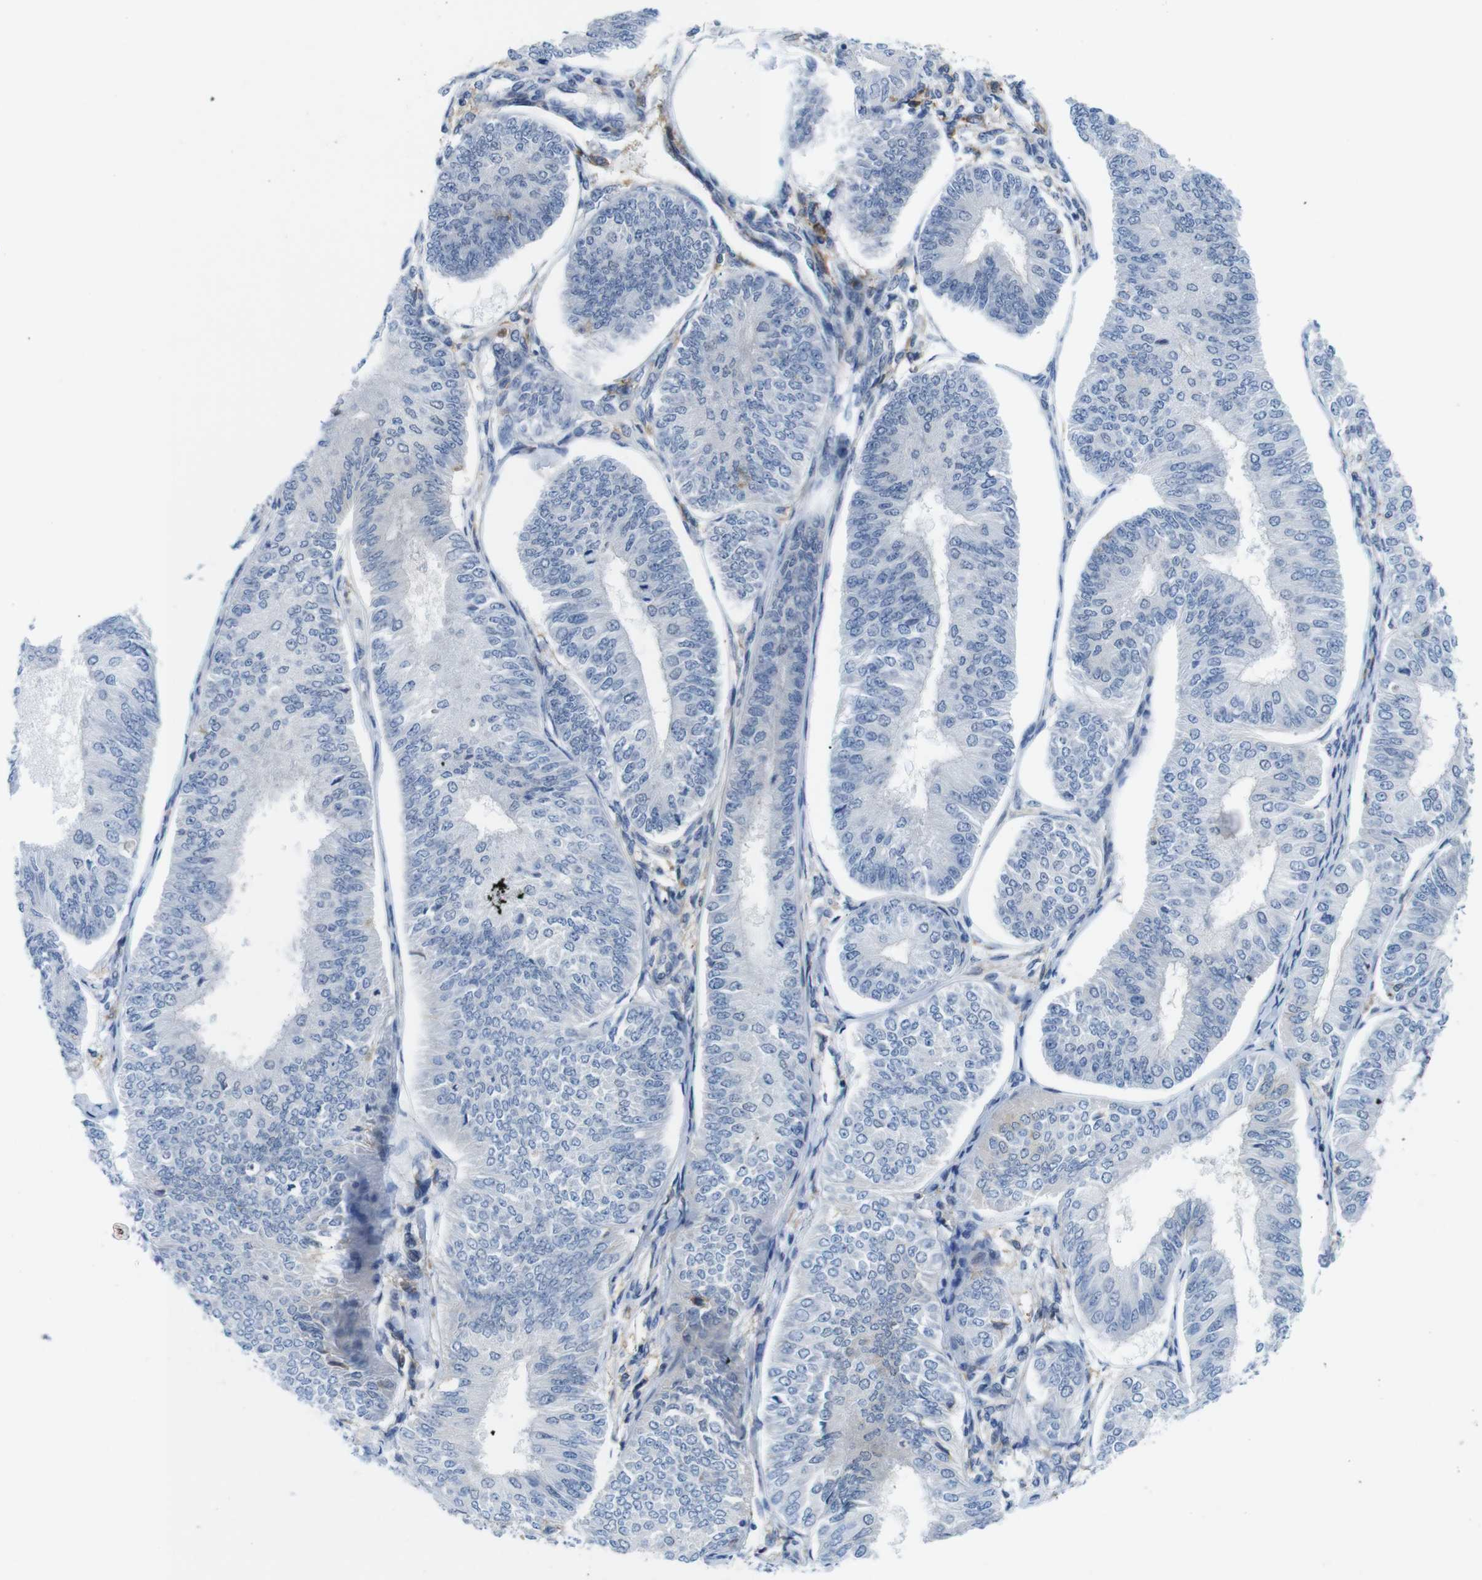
{"staining": {"intensity": "negative", "quantity": "none", "location": "none"}, "tissue": "endometrial cancer", "cell_type": "Tumor cells", "image_type": "cancer", "snomed": [{"axis": "morphology", "description": "Adenocarcinoma, NOS"}, {"axis": "topography", "description": "Endometrium"}], "caption": "Endometrial adenocarcinoma was stained to show a protein in brown. There is no significant positivity in tumor cells.", "gene": "CD300C", "patient": {"sex": "female", "age": 58}}